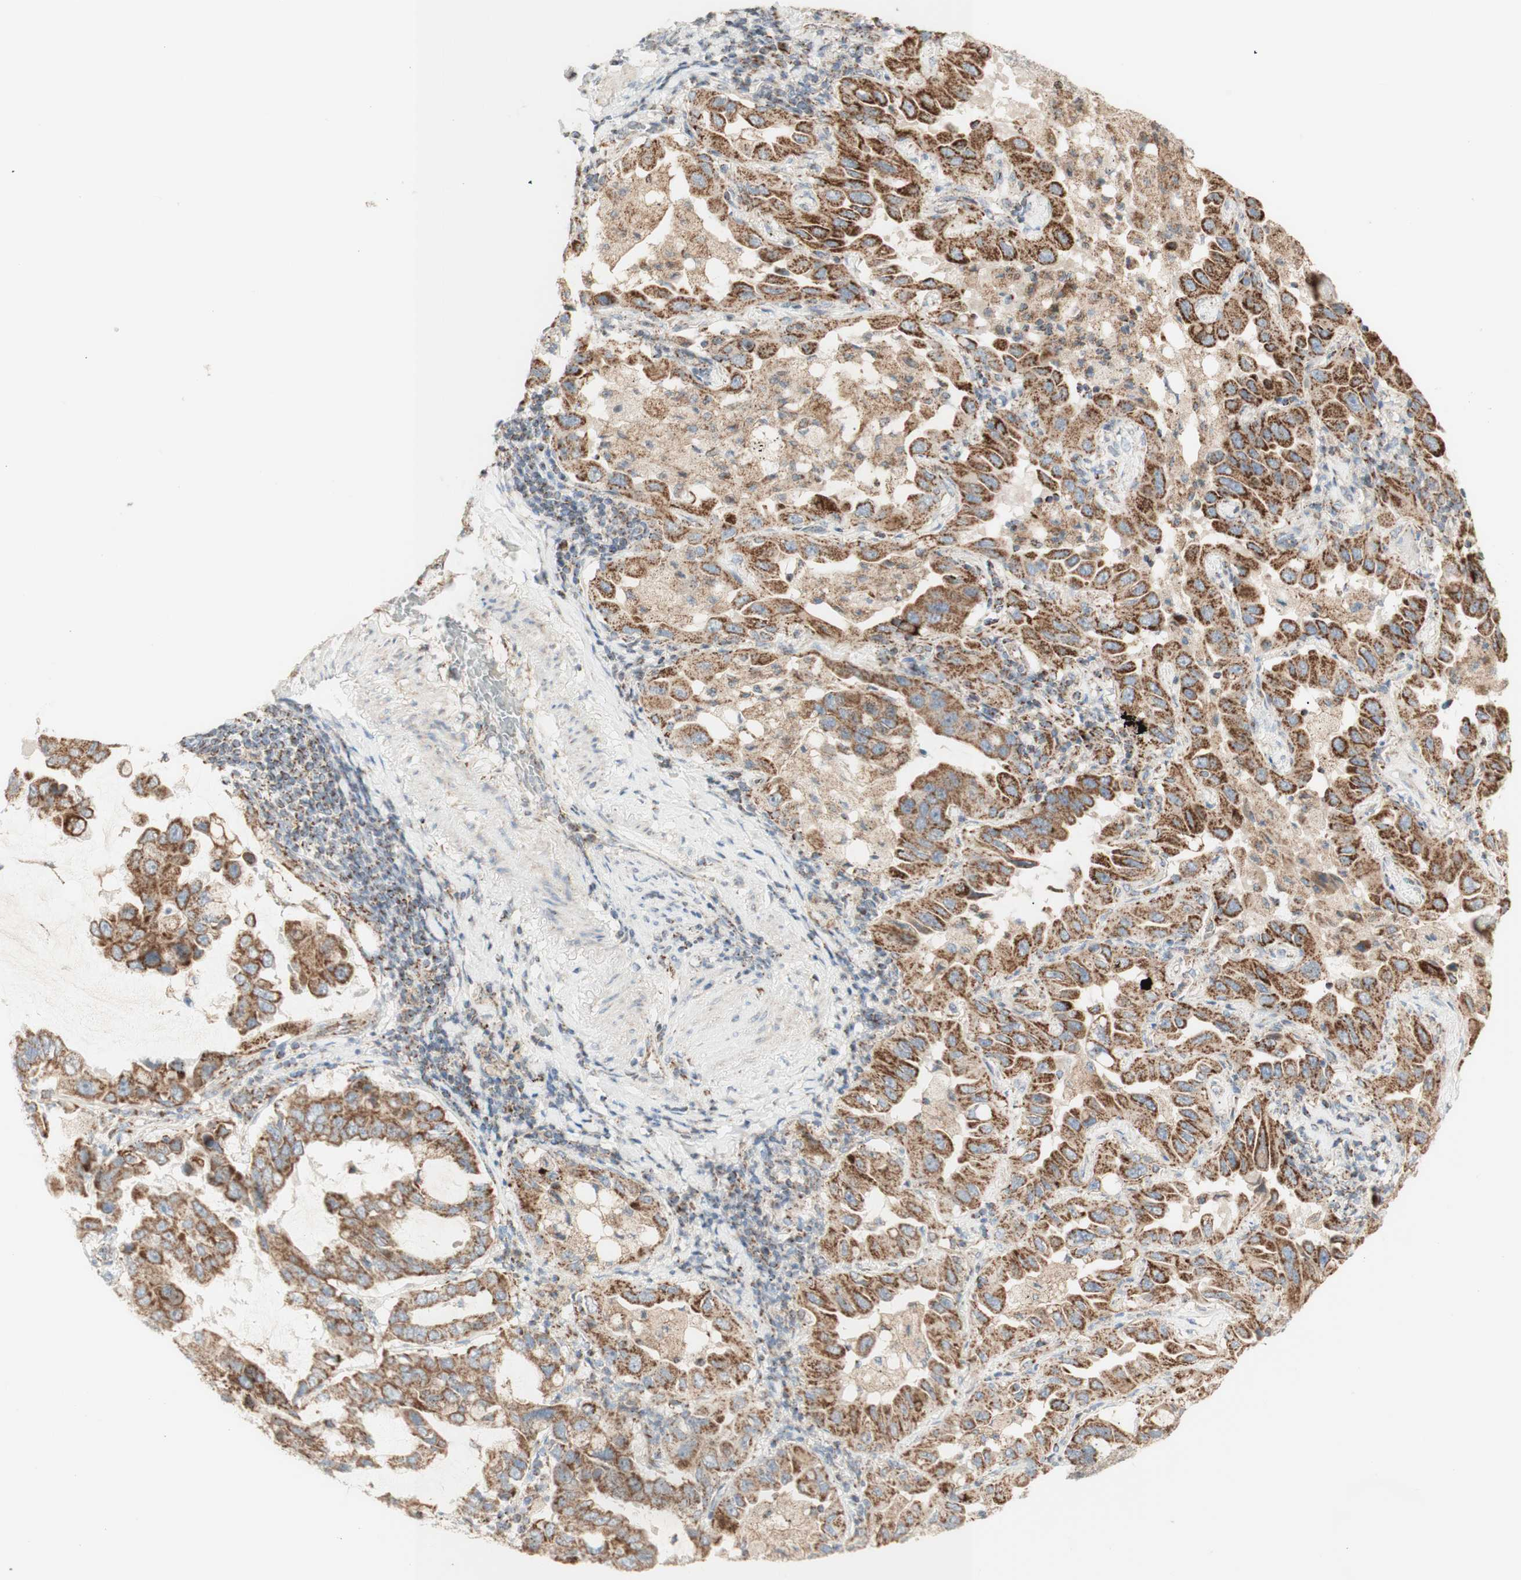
{"staining": {"intensity": "moderate", "quantity": ">75%", "location": "cytoplasmic/membranous"}, "tissue": "lung cancer", "cell_type": "Tumor cells", "image_type": "cancer", "snomed": [{"axis": "morphology", "description": "Adenocarcinoma, NOS"}, {"axis": "topography", "description": "Lung"}], "caption": "Tumor cells show medium levels of moderate cytoplasmic/membranous positivity in approximately >75% of cells in human lung cancer. (Brightfield microscopy of DAB IHC at high magnification).", "gene": "LETM1", "patient": {"sex": "male", "age": 64}}